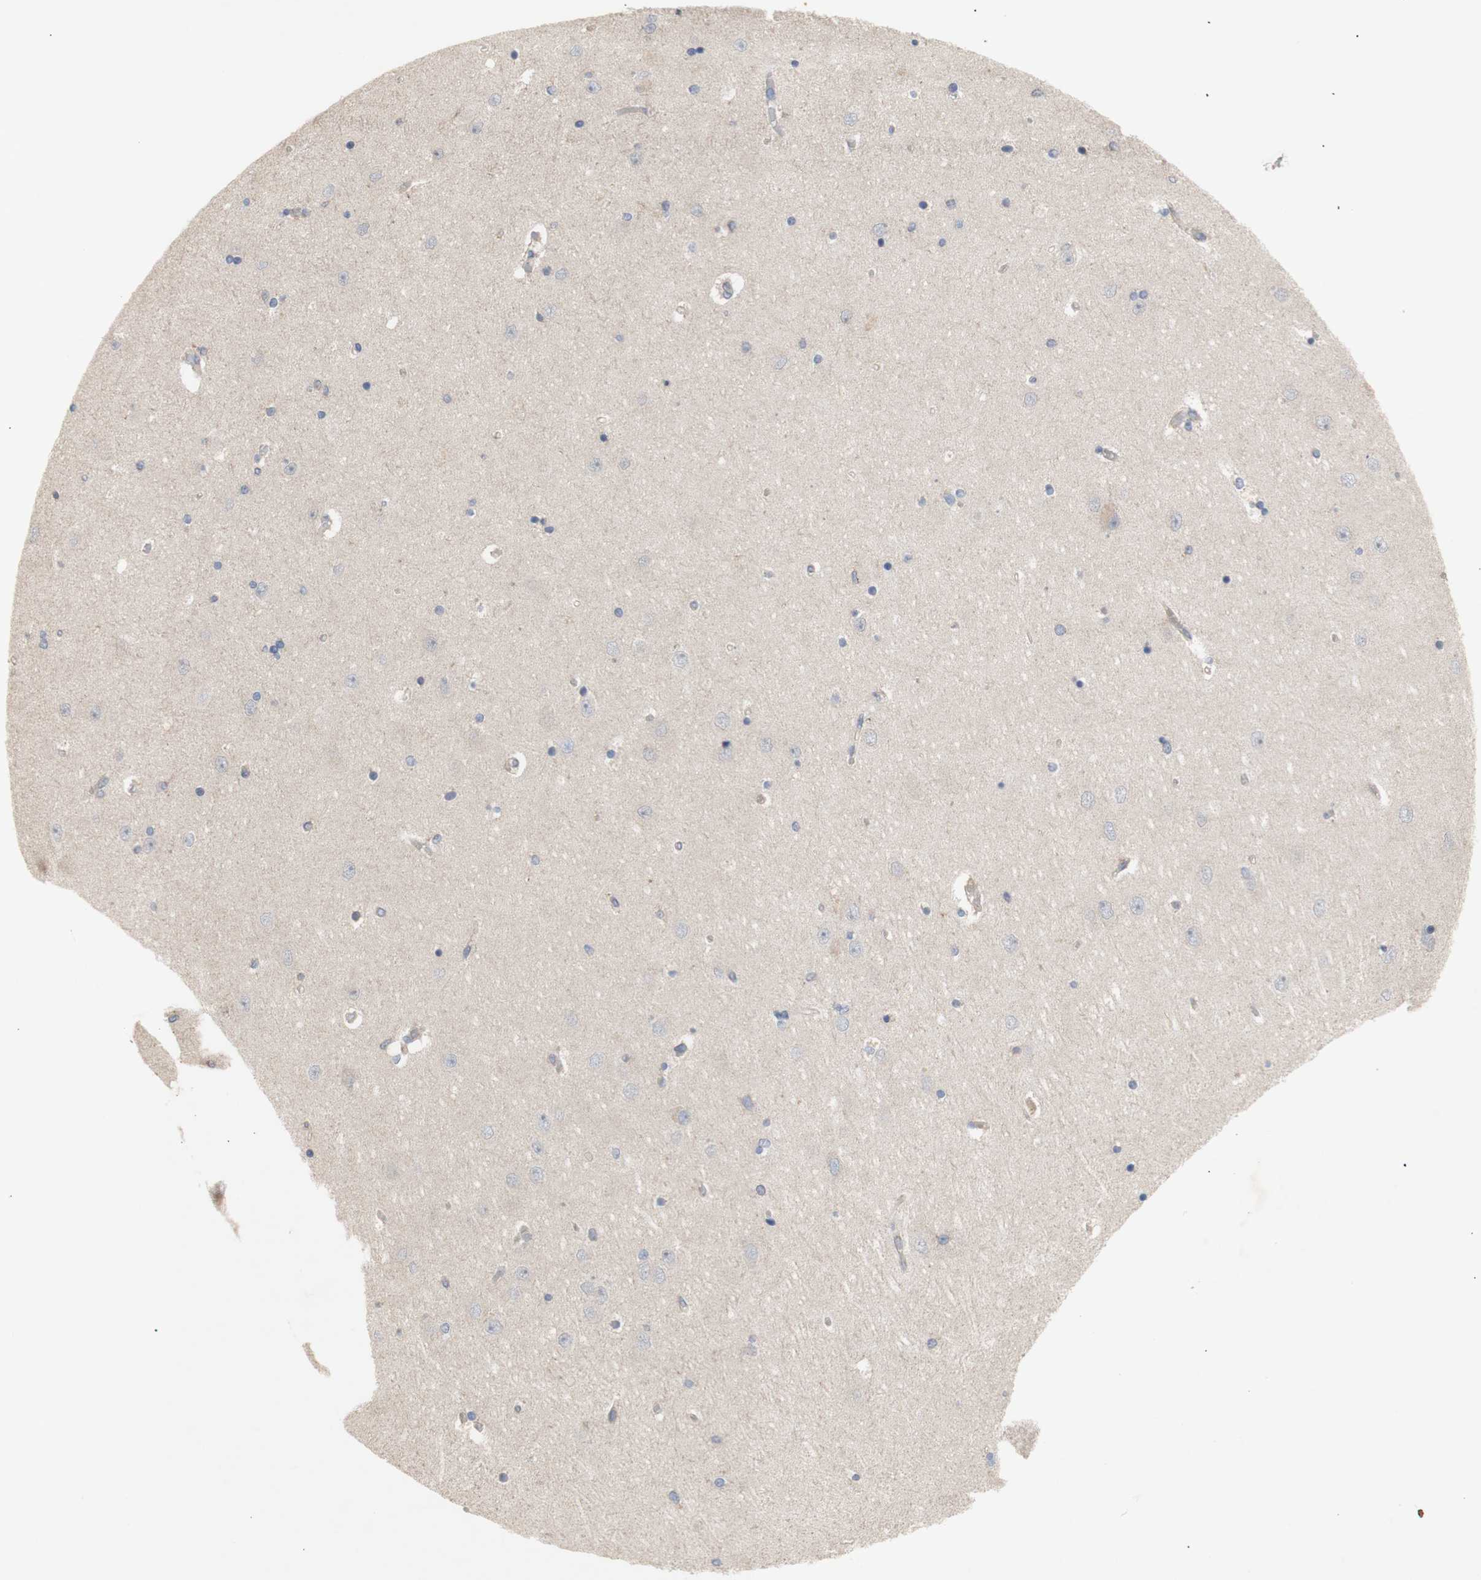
{"staining": {"intensity": "negative", "quantity": "none", "location": "none"}, "tissue": "hippocampus", "cell_type": "Glial cells", "image_type": "normal", "snomed": [{"axis": "morphology", "description": "Normal tissue, NOS"}, {"axis": "topography", "description": "Hippocampus"}], "caption": "The image demonstrates no staining of glial cells in normal hippocampus.", "gene": "IKBKG", "patient": {"sex": "female", "age": 54}}